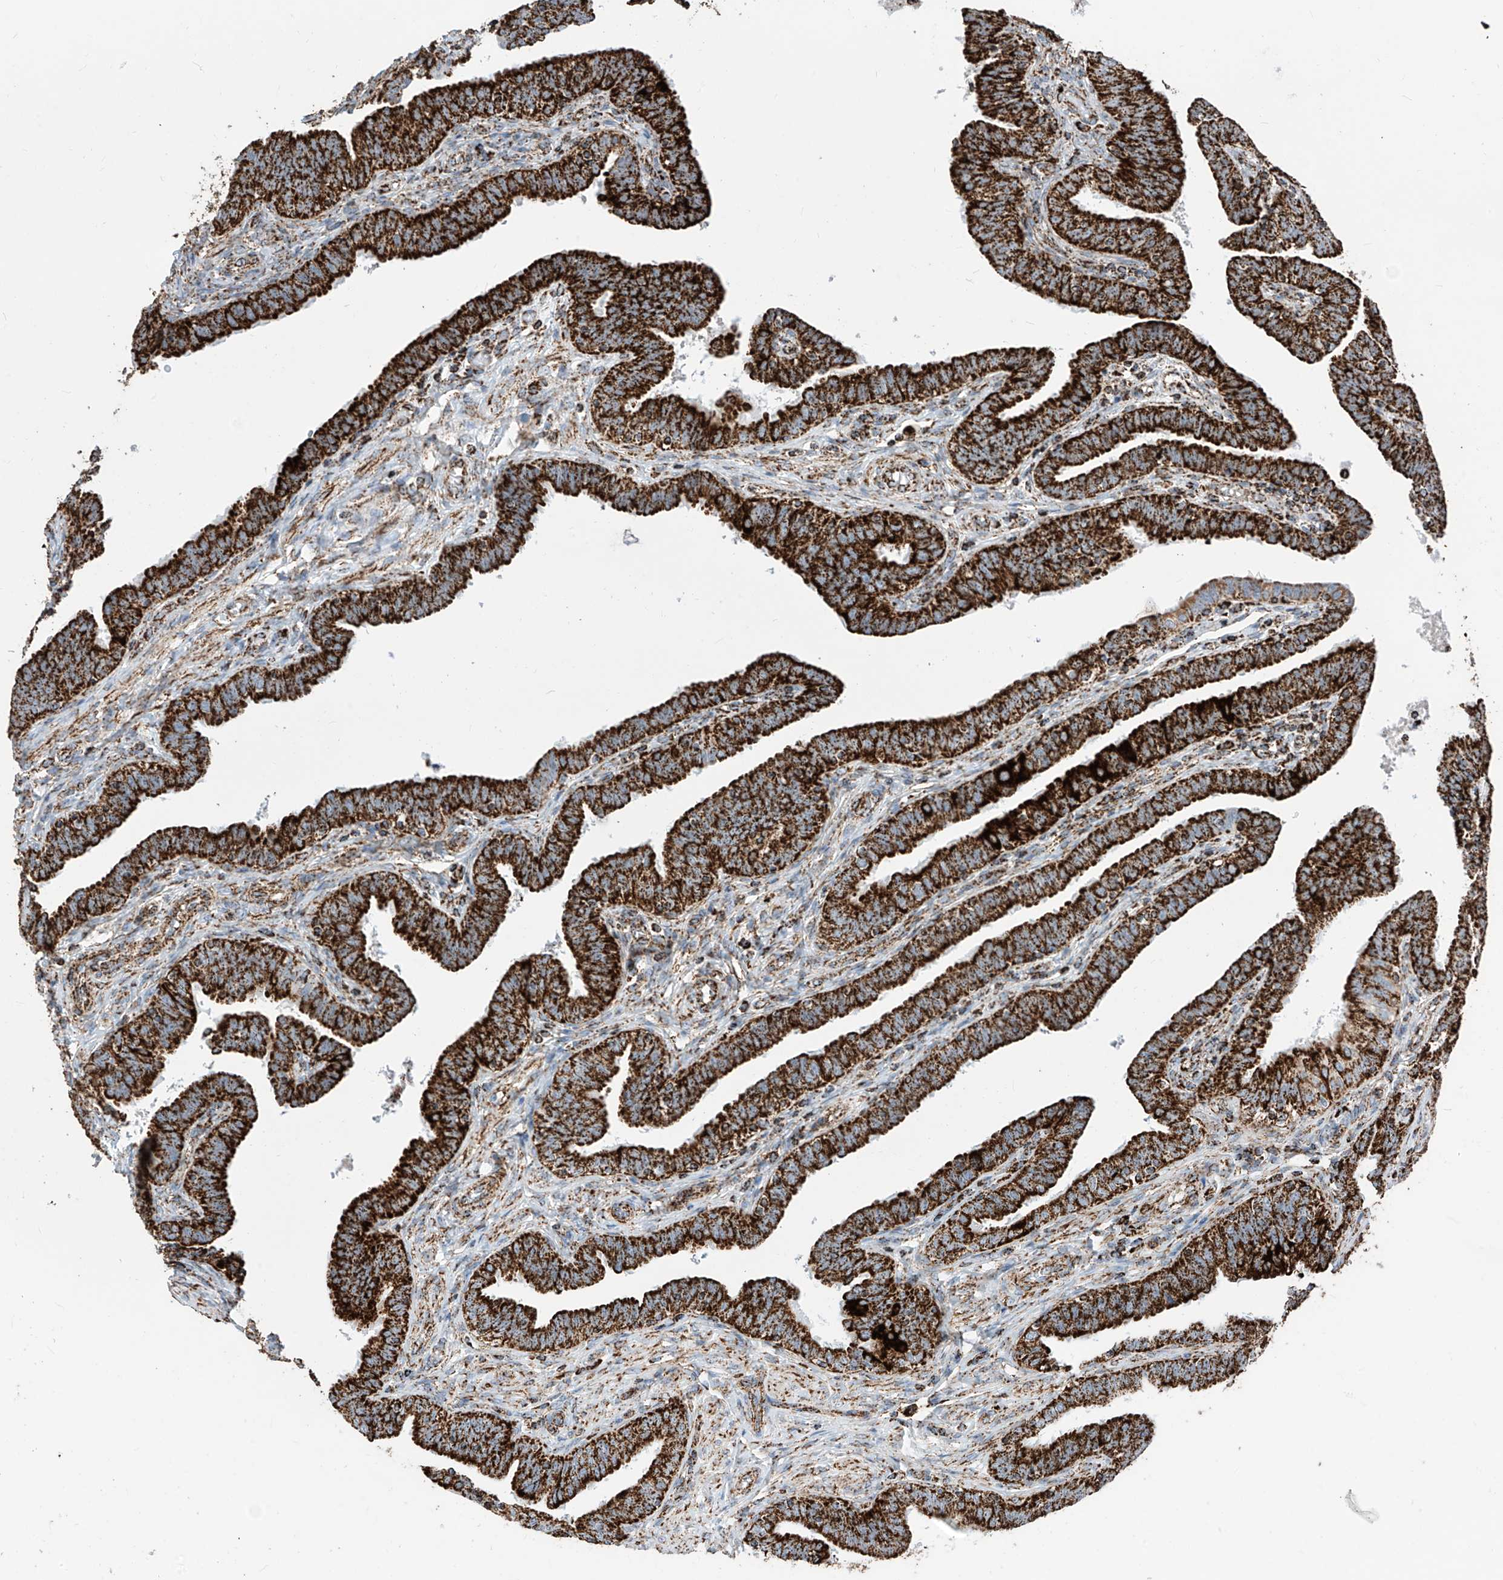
{"staining": {"intensity": "strong", "quantity": ">75%", "location": "cytoplasmic/membranous"}, "tissue": "fallopian tube", "cell_type": "Glandular cells", "image_type": "normal", "snomed": [{"axis": "morphology", "description": "Normal tissue, NOS"}, {"axis": "topography", "description": "Fallopian tube"}], "caption": "Immunohistochemical staining of benign fallopian tube demonstrates high levels of strong cytoplasmic/membranous positivity in approximately >75% of glandular cells. The protein is shown in brown color, while the nuclei are stained blue.", "gene": "COX5B", "patient": {"sex": "female", "age": 39}}